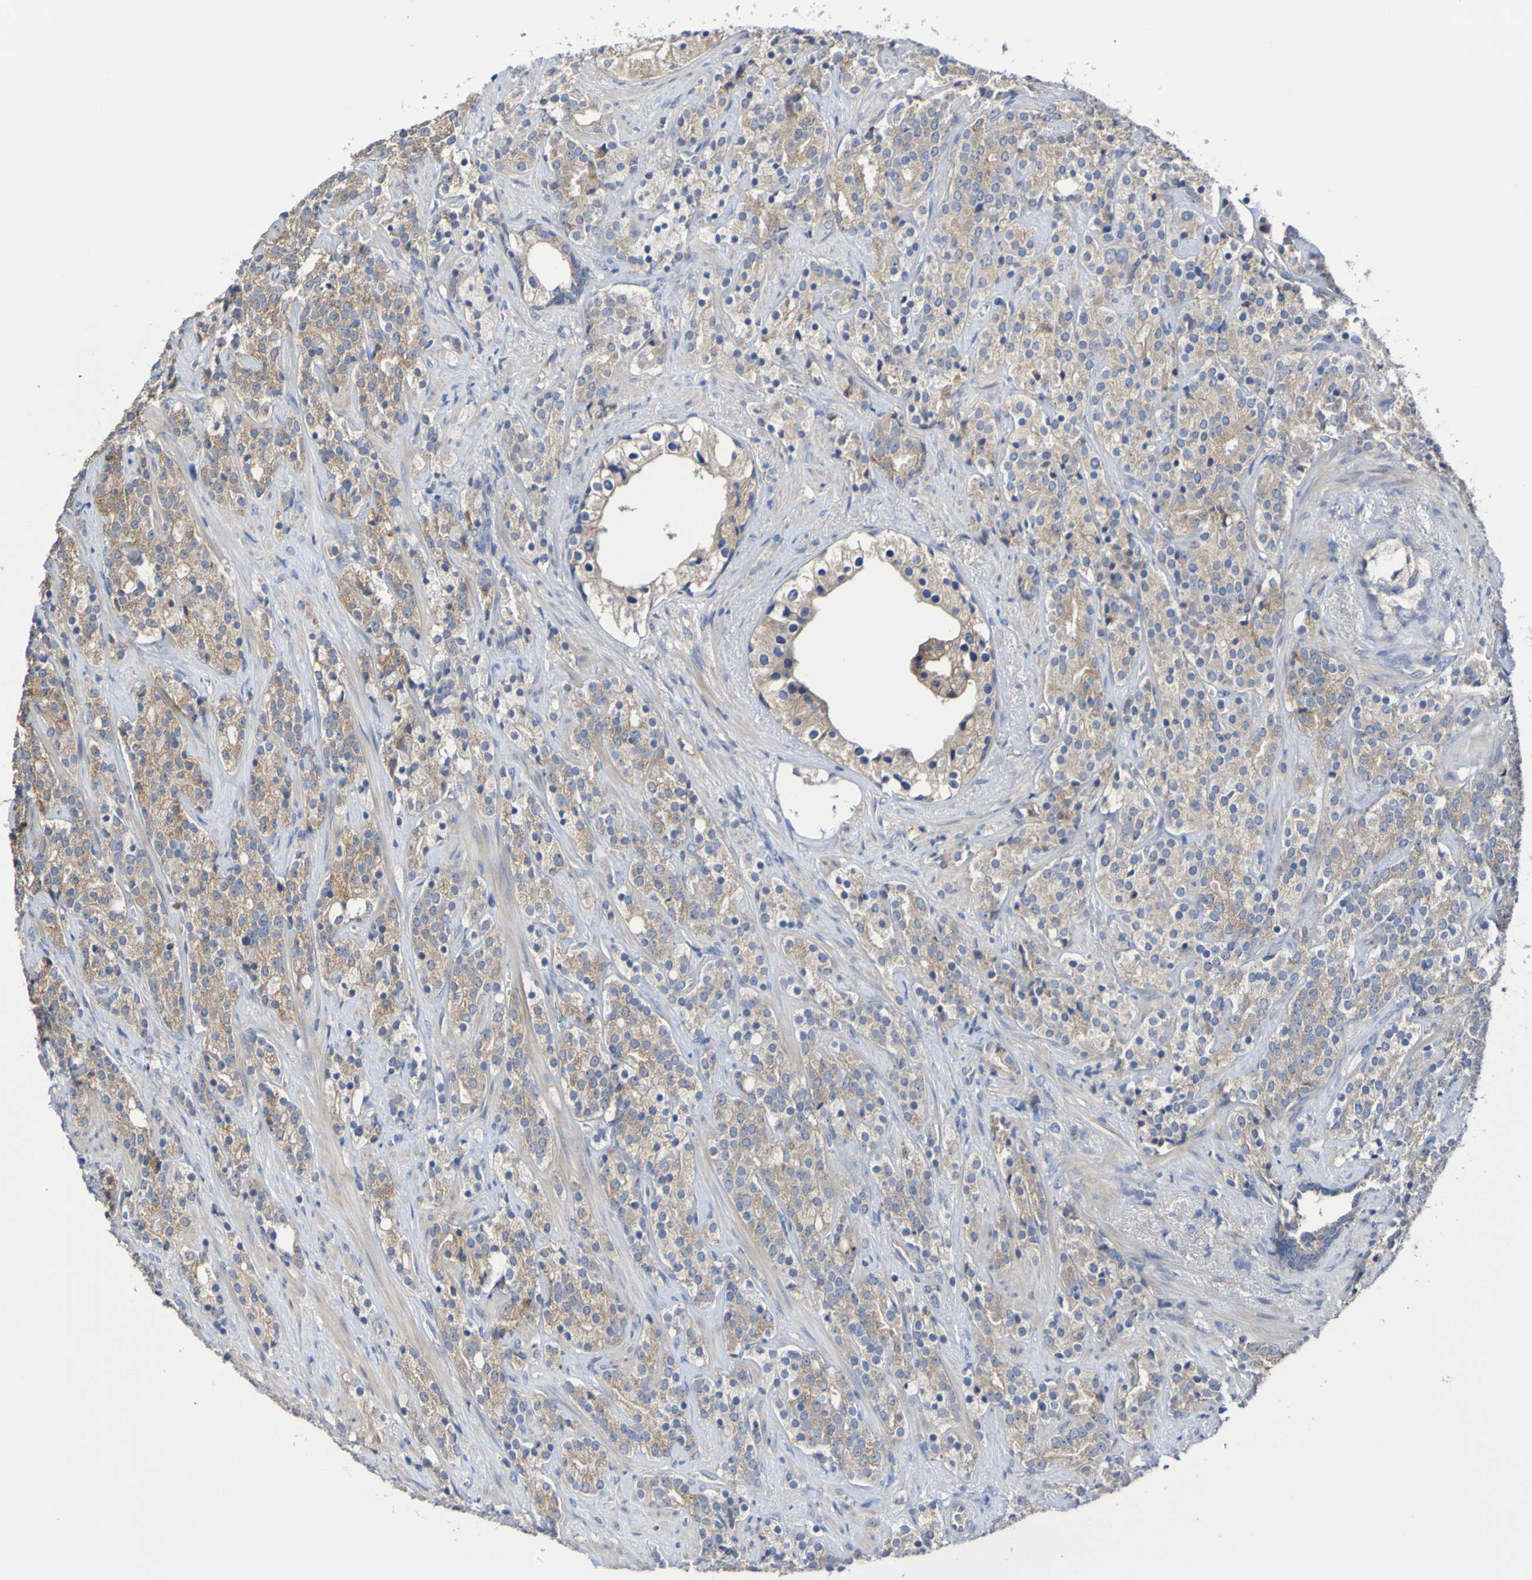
{"staining": {"intensity": "weak", "quantity": ">75%", "location": "cytoplasmic/membranous"}, "tissue": "prostate cancer", "cell_type": "Tumor cells", "image_type": "cancer", "snomed": [{"axis": "morphology", "description": "Adenocarcinoma, High grade"}, {"axis": "topography", "description": "Prostate"}], "caption": "Protein staining of prostate adenocarcinoma (high-grade) tissue exhibits weak cytoplasmic/membranous expression in approximately >75% of tumor cells.", "gene": "PHYH", "patient": {"sex": "male", "age": 71}}